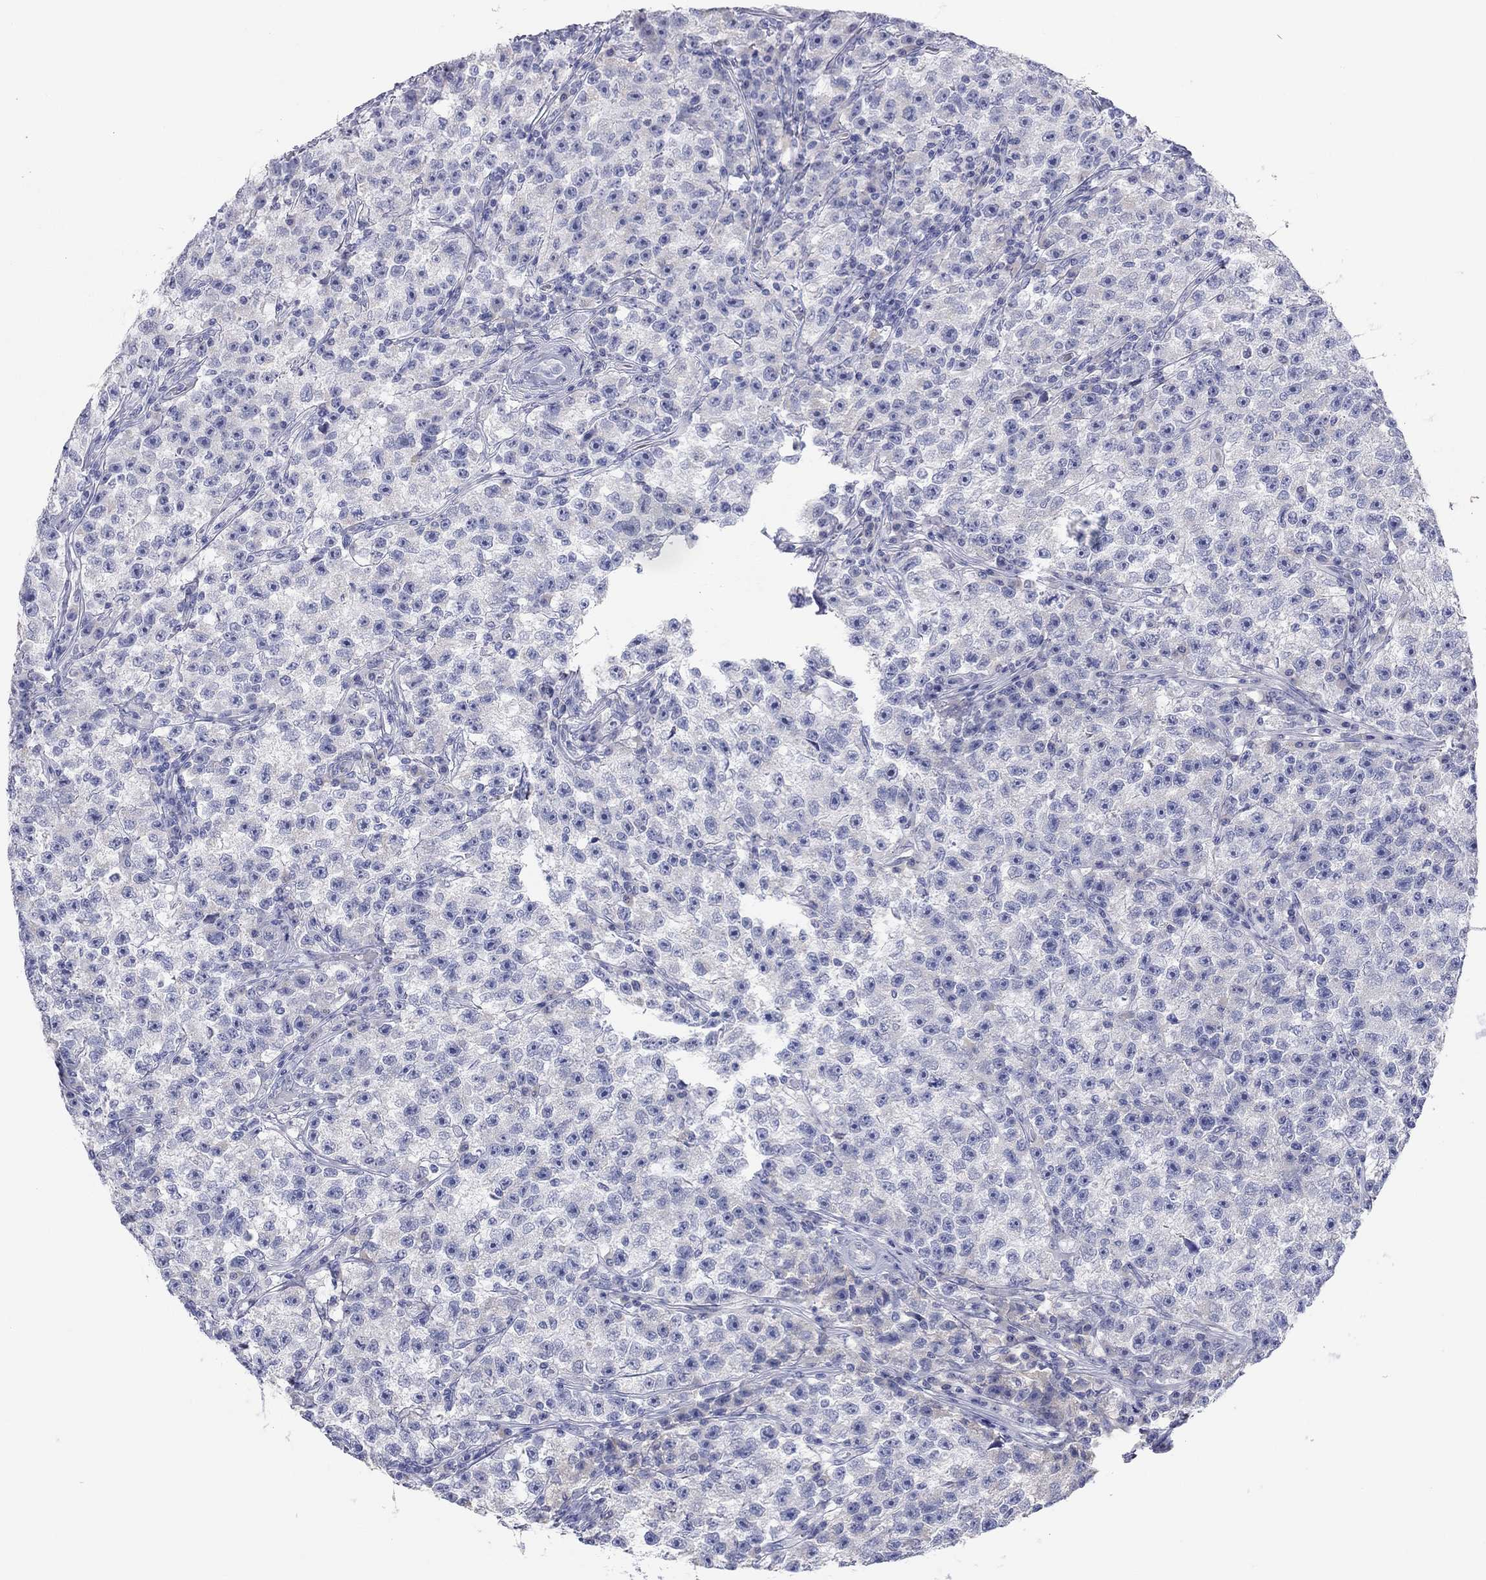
{"staining": {"intensity": "negative", "quantity": "none", "location": "none"}, "tissue": "testis cancer", "cell_type": "Tumor cells", "image_type": "cancer", "snomed": [{"axis": "morphology", "description": "Seminoma, NOS"}, {"axis": "topography", "description": "Testis"}], "caption": "Image shows no protein positivity in tumor cells of testis cancer tissue.", "gene": "ST7L", "patient": {"sex": "male", "age": 22}}